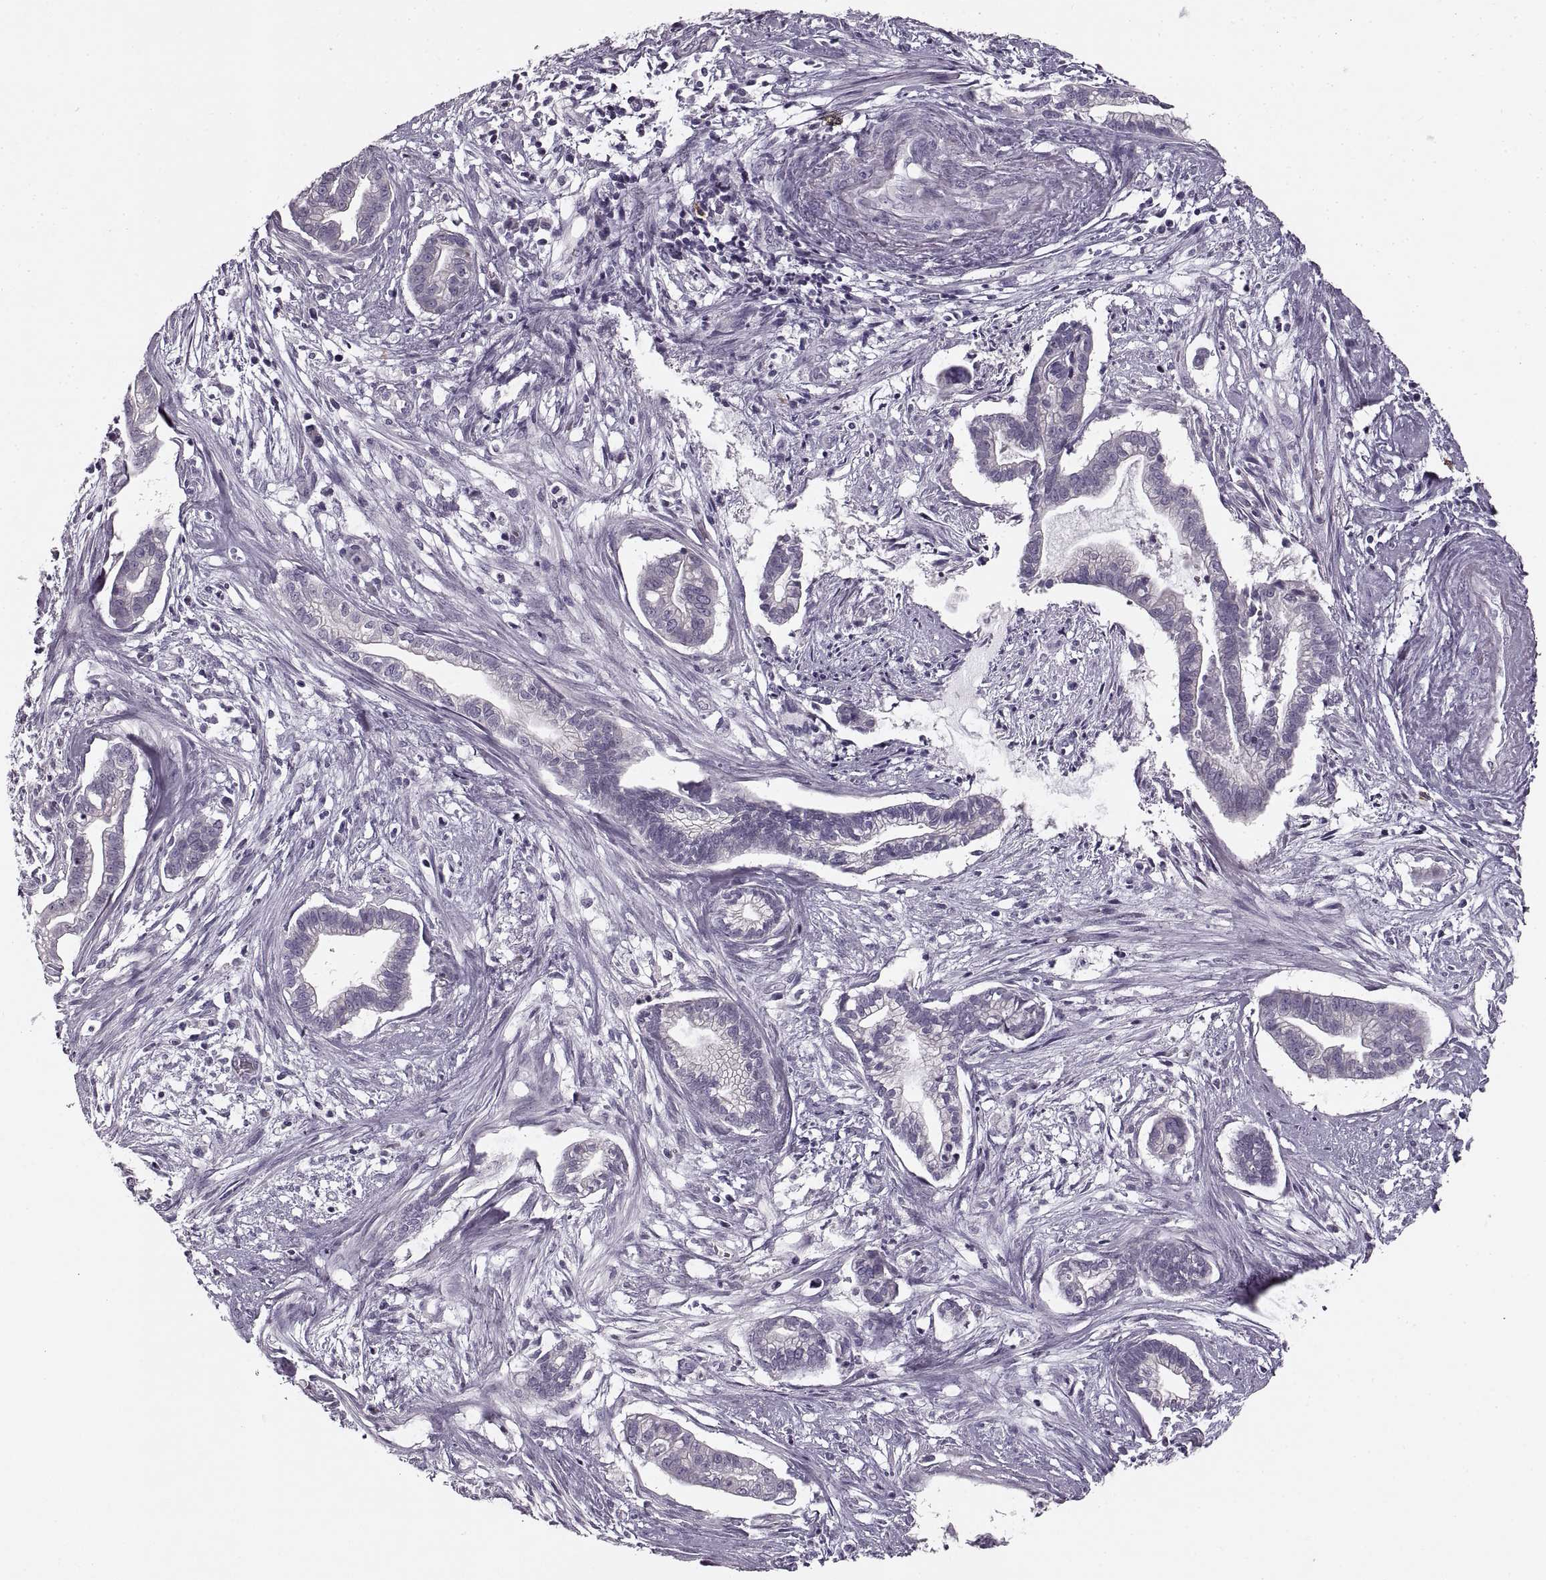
{"staining": {"intensity": "negative", "quantity": "none", "location": "none"}, "tissue": "cervical cancer", "cell_type": "Tumor cells", "image_type": "cancer", "snomed": [{"axis": "morphology", "description": "Adenocarcinoma, NOS"}, {"axis": "topography", "description": "Cervix"}], "caption": "Immunohistochemical staining of cervical cancer (adenocarcinoma) exhibits no significant positivity in tumor cells.", "gene": "CNTN1", "patient": {"sex": "female", "age": 62}}